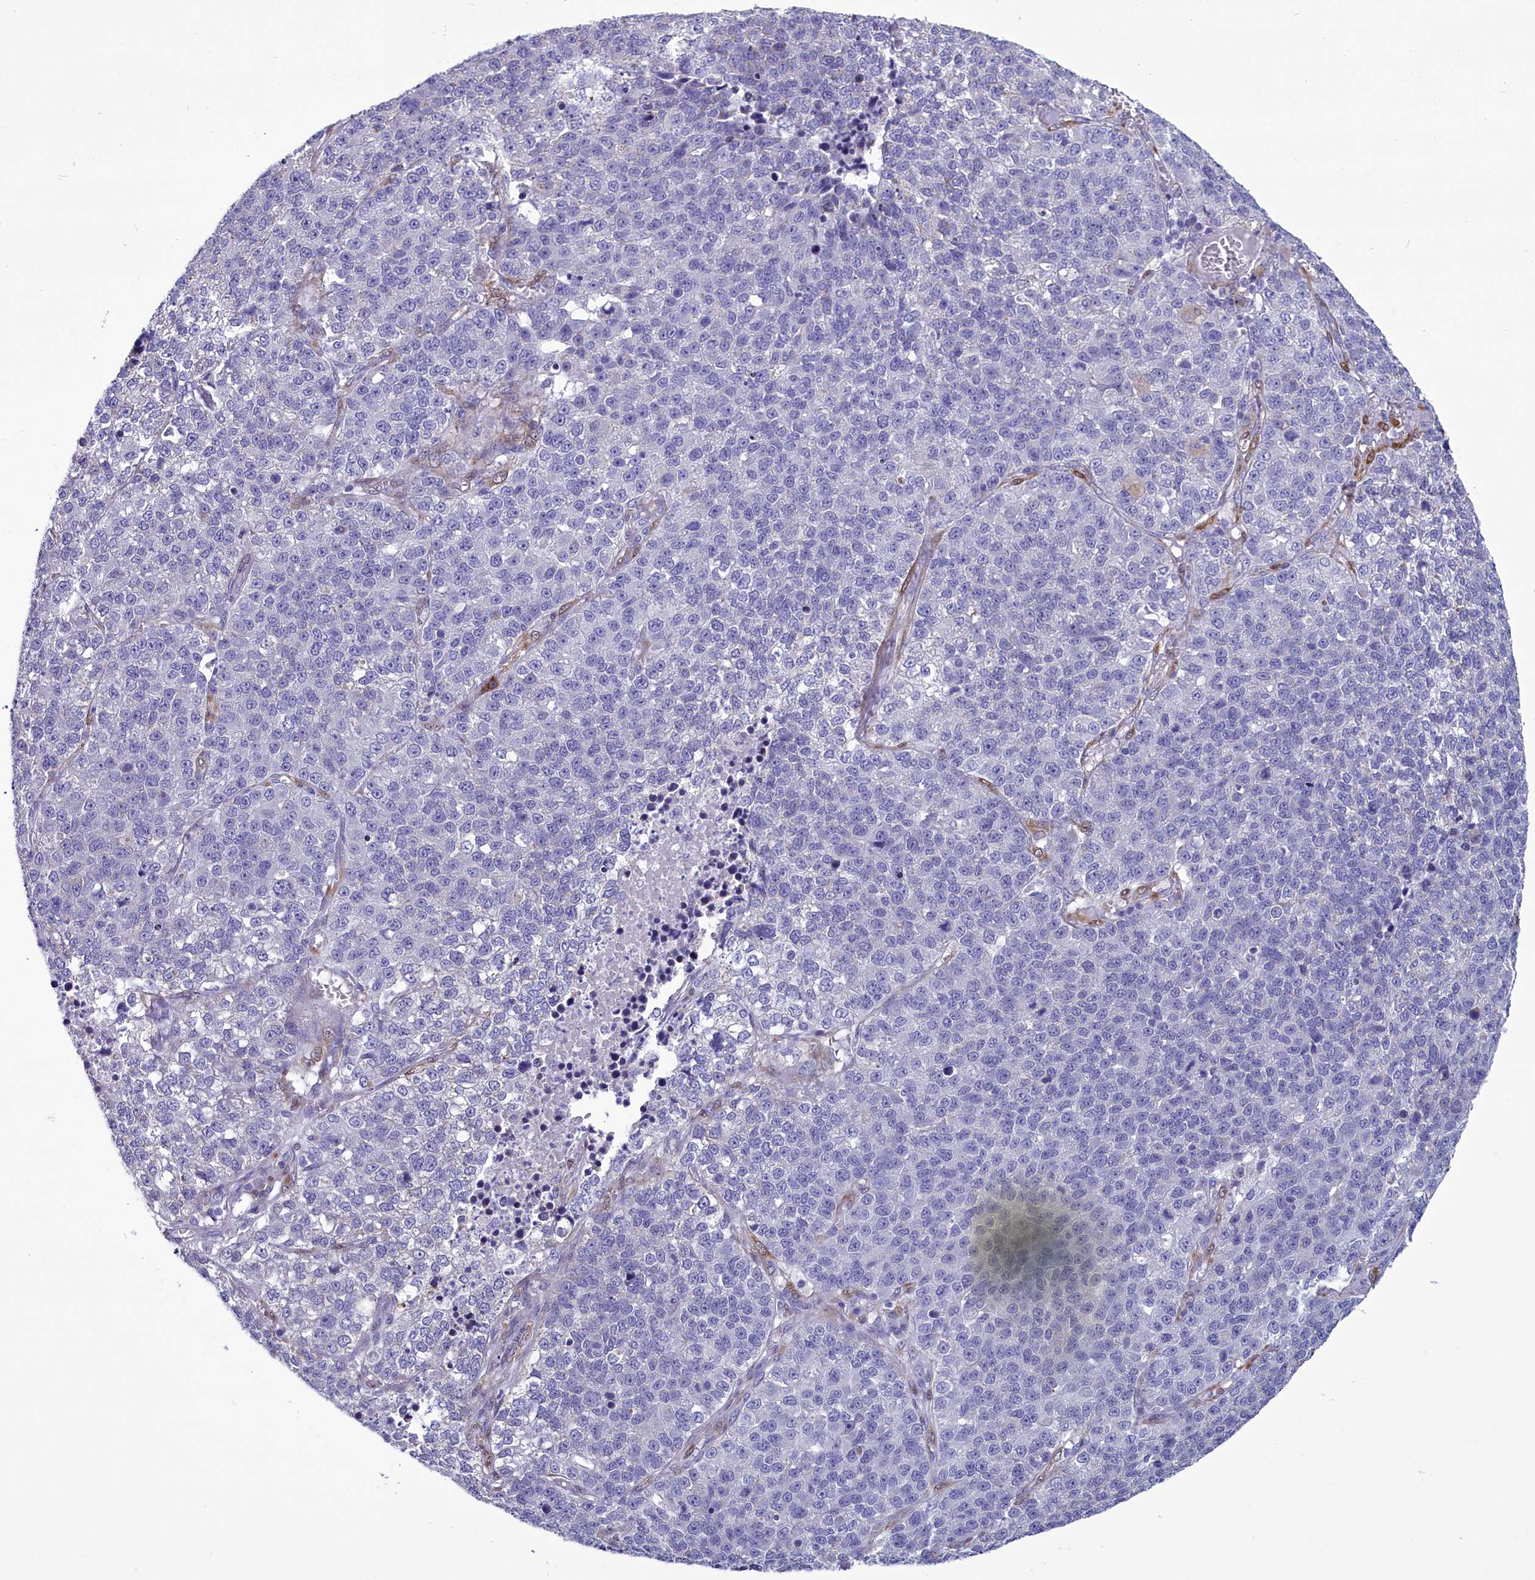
{"staining": {"intensity": "negative", "quantity": "none", "location": "none"}, "tissue": "lung cancer", "cell_type": "Tumor cells", "image_type": "cancer", "snomed": [{"axis": "morphology", "description": "Adenocarcinoma, NOS"}, {"axis": "topography", "description": "Lung"}], "caption": "The immunohistochemistry photomicrograph has no significant expression in tumor cells of lung cancer tissue. (DAB immunohistochemistry visualized using brightfield microscopy, high magnification).", "gene": "PPP1R14A", "patient": {"sex": "male", "age": 49}}